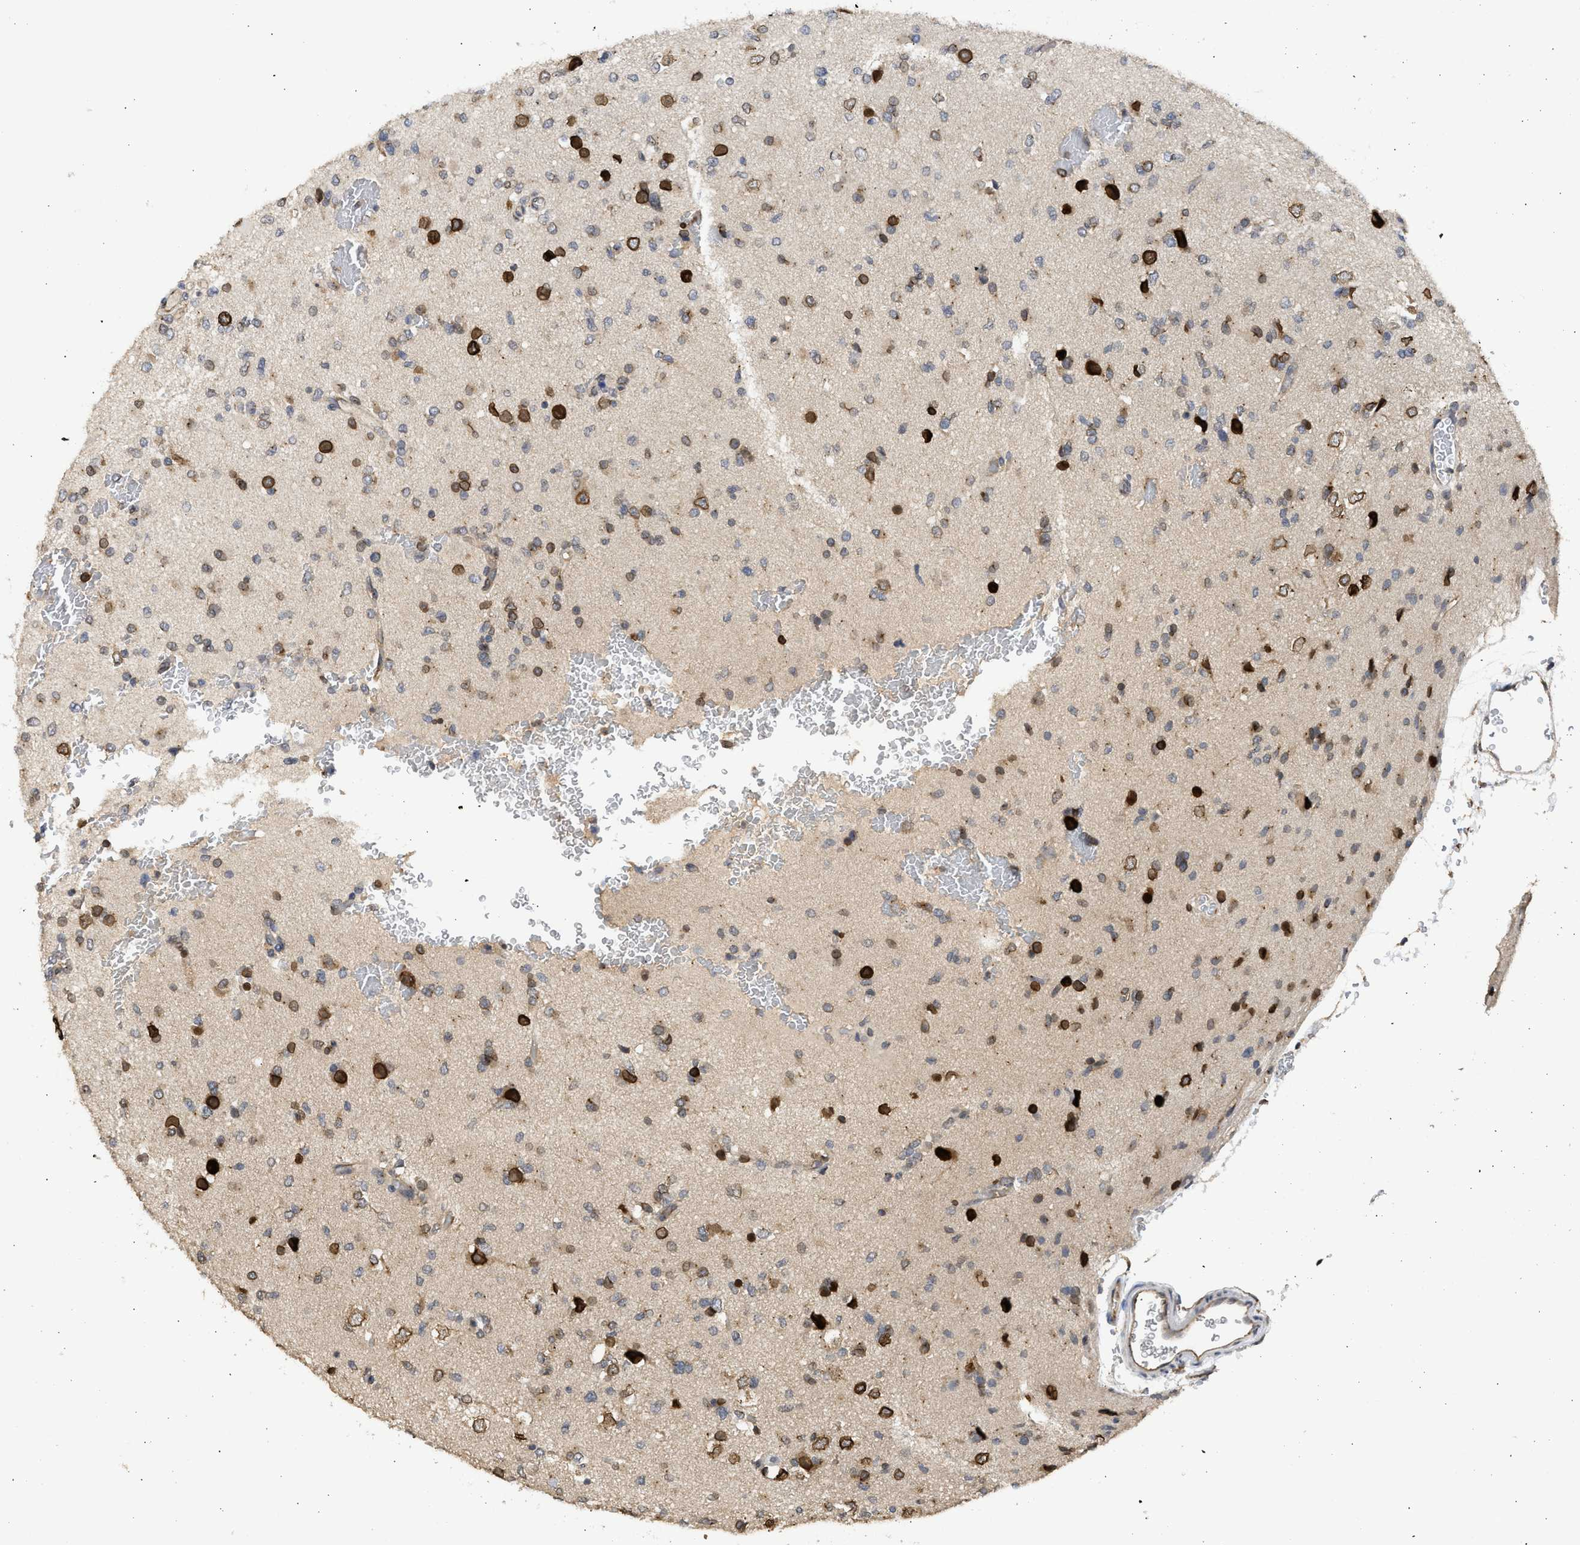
{"staining": {"intensity": "moderate", "quantity": "25%-75%", "location": "nuclear"}, "tissue": "glioma", "cell_type": "Tumor cells", "image_type": "cancer", "snomed": [{"axis": "morphology", "description": "Glioma, malignant, Low grade"}, {"axis": "topography", "description": "Brain"}], "caption": "The histopathology image demonstrates a brown stain indicating the presence of a protein in the nuclear of tumor cells in glioma.", "gene": "DNAJC1", "patient": {"sex": "female", "age": 22}}